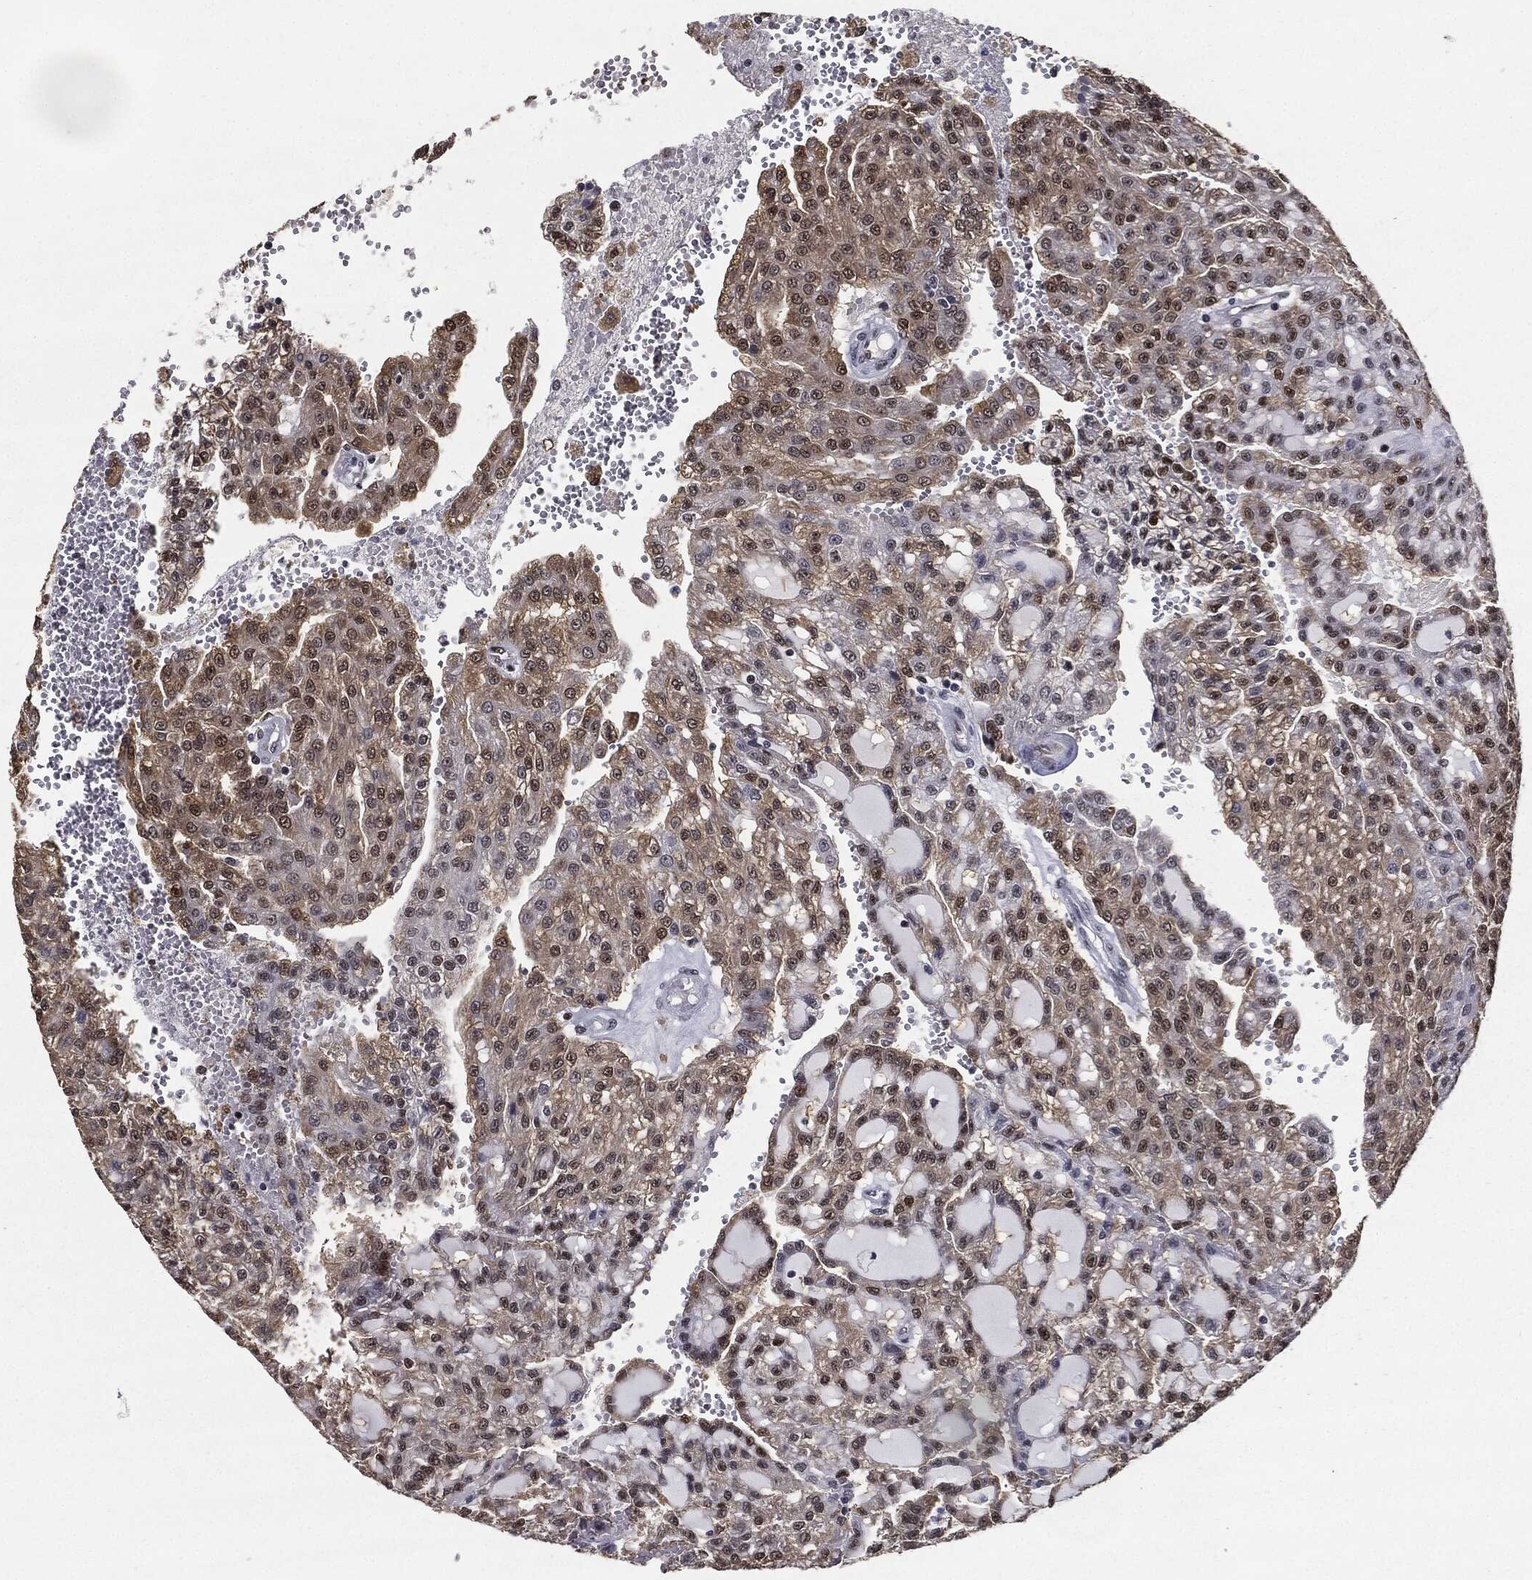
{"staining": {"intensity": "strong", "quantity": "25%-75%", "location": "nuclear"}, "tissue": "renal cancer", "cell_type": "Tumor cells", "image_type": "cancer", "snomed": [{"axis": "morphology", "description": "Adenocarcinoma, NOS"}, {"axis": "topography", "description": "Kidney"}], "caption": "About 25%-75% of tumor cells in renal cancer (adenocarcinoma) exhibit strong nuclear protein staining as visualized by brown immunohistochemical staining.", "gene": "JUN", "patient": {"sex": "male", "age": 63}}